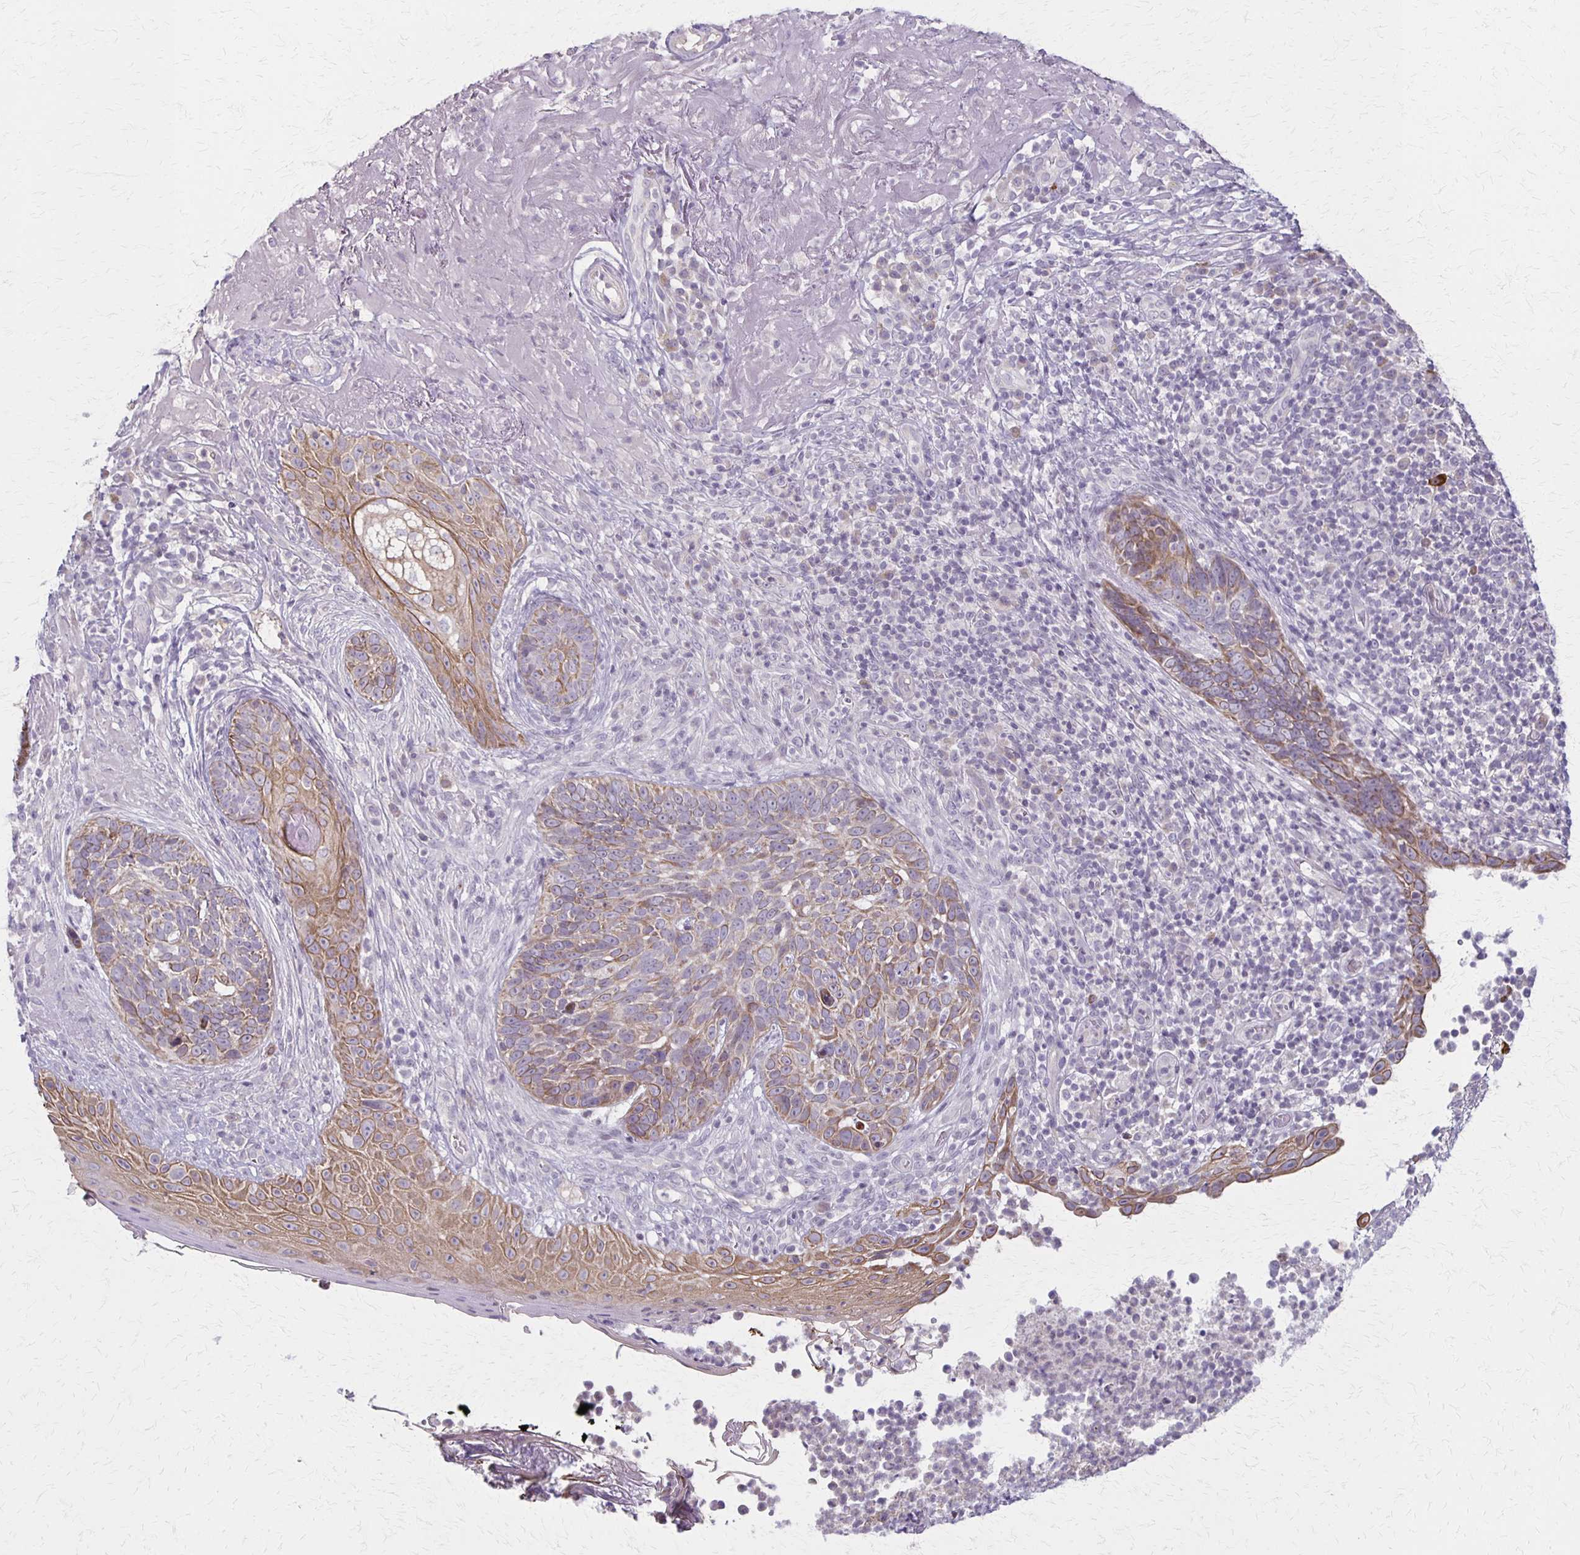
{"staining": {"intensity": "moderate", "quantity": "25%-75%", "location": "cytoplasmic/membranous"}, "tissue": "skin cancer", "cell_type": "Tumor cells", "image_type": "cancer", "snomed": [{"axis": "morphology", "description": "Basal cell carcinoma"}, {"axis": "topography", "description": "Skin"}, {"axis": "topography", "description": "Skin of face"}], "caption": "Protein analysis of skin basal cell carcinoma tissue reveals moderate cytoplasmic/membranous expression in about 25%-75% of tumor cells.", "gene": "SLC35E2B", "patient": {"sex": "female", "age": 95}}